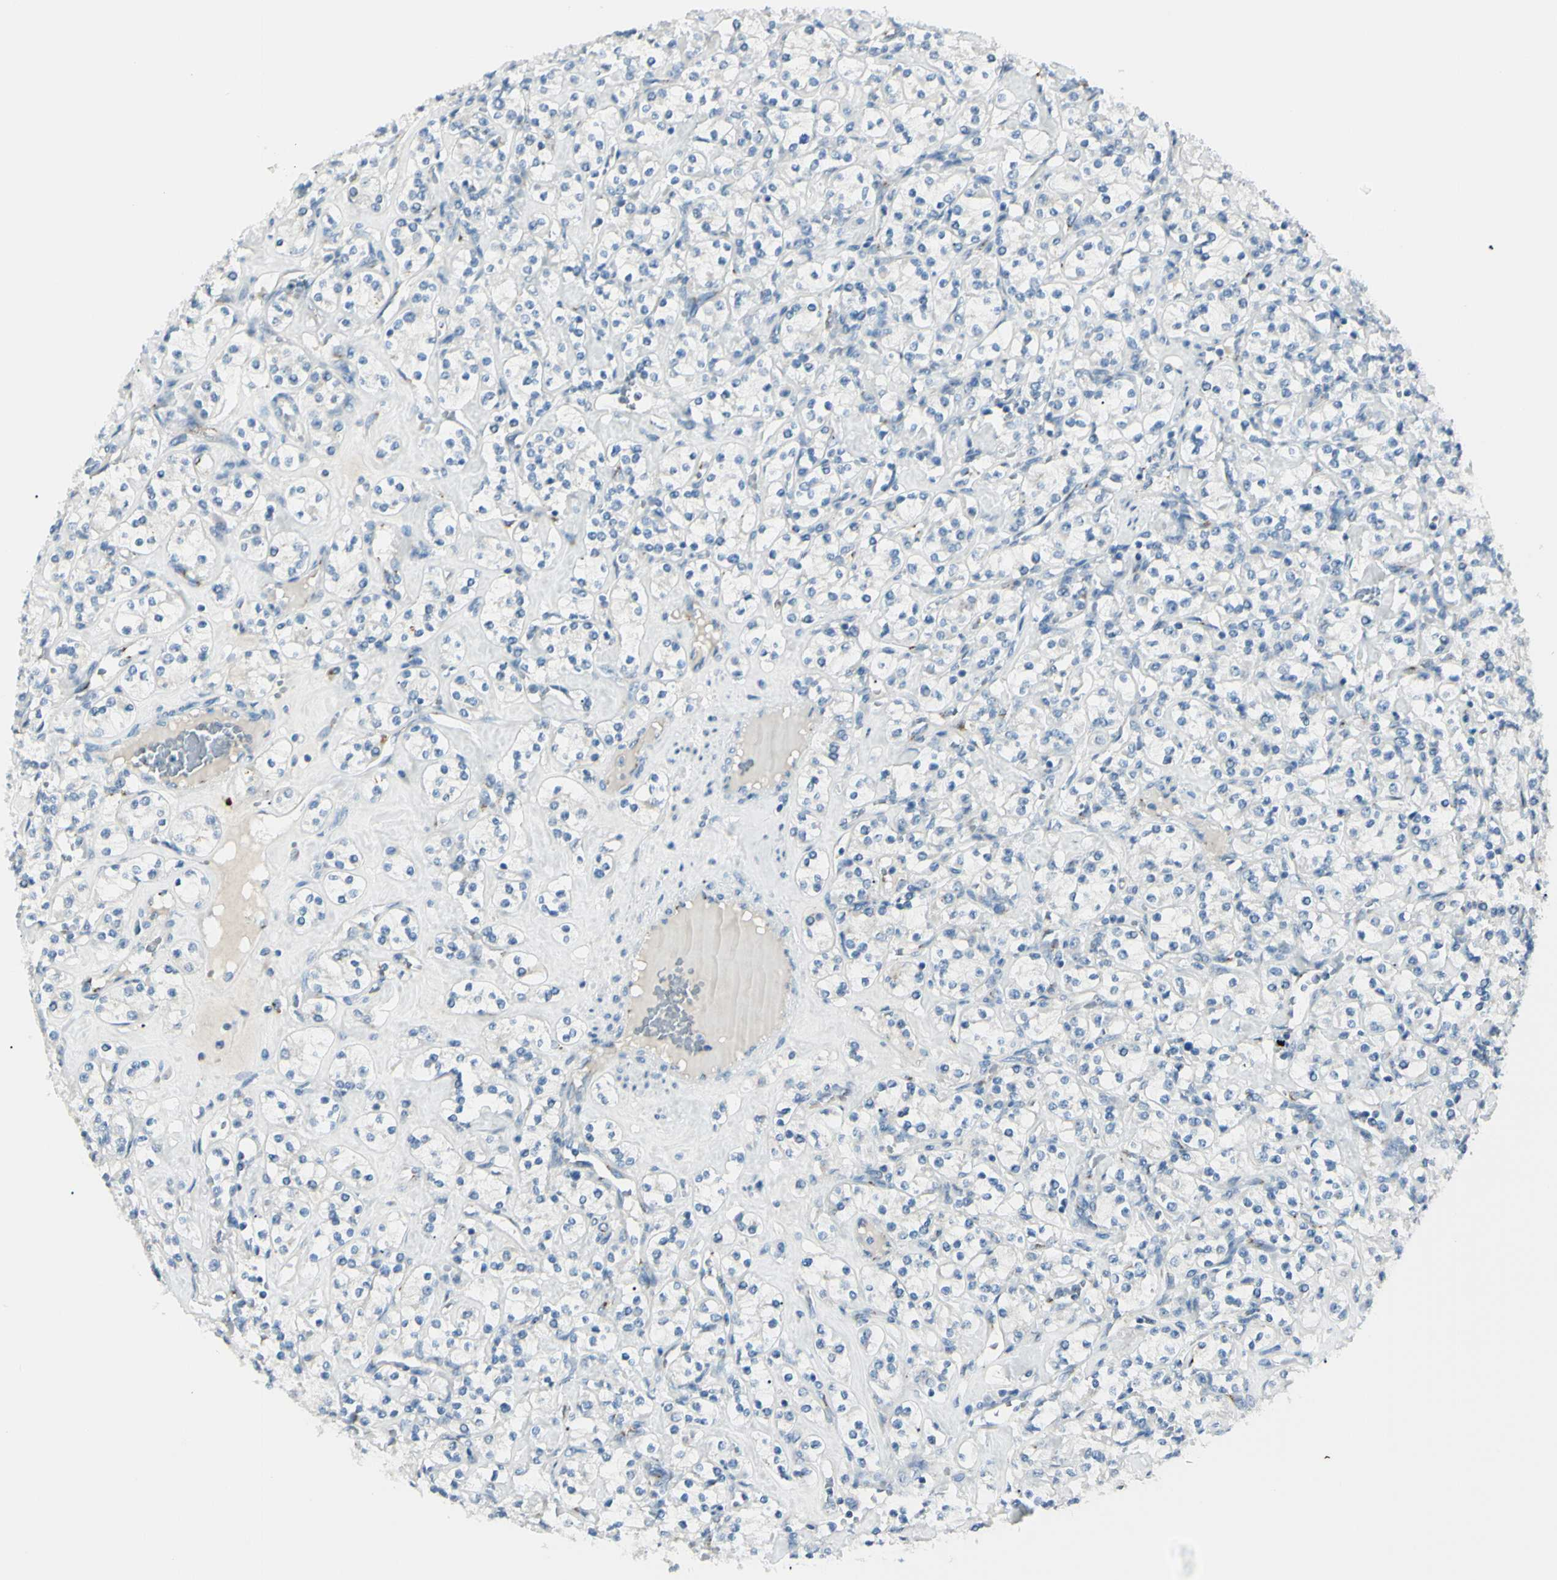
{"staining": {"intensity": "negative", "quantity": "none", "location": "none"}, "tissue": "renal cancer", "cell_type": "Tumor cells", "image_type": "cancer", "snomed": [{"axis": "morphology", "description": "Adenocarcinoma, NOS"}, {"axis": "topography", "description": "Kidney"}], "caption": "Protein analysis of renal cancer (adenocarcinoma) demonstrates no significant expression in tumor cells.", "gene": "B4GALT1", "patient": {"sex": "male", "age": 77}}